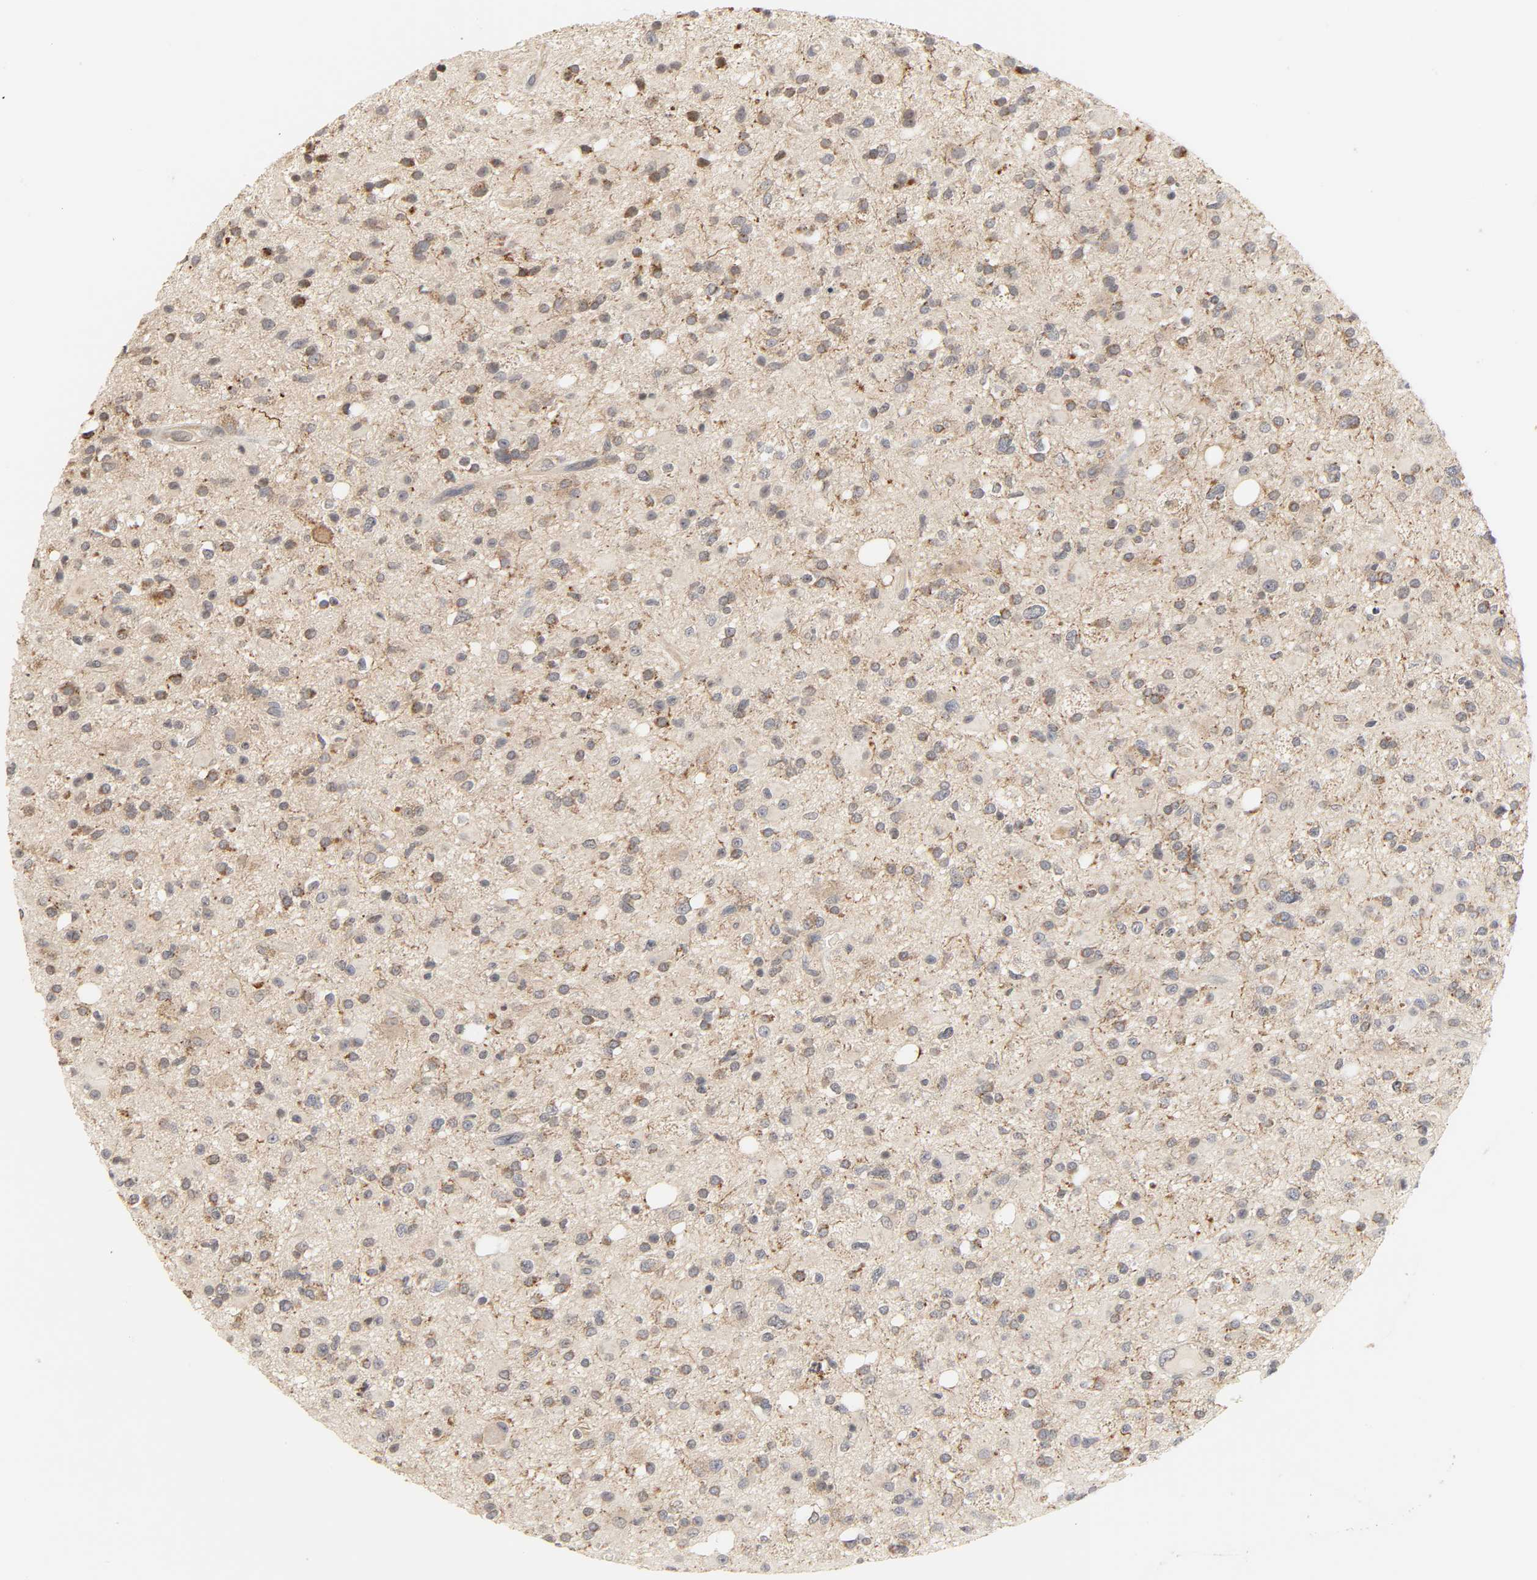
{"staining": {"intensity": "weak", "quantity": "25%-75%", "location": "cytoplasmic/membranous"}, "tissue": "glioma", "cell_type": "Tumor cells", "image_type": "cancer", "snomed": [{"axis": "morphology", "description": "Glioma, malignant, High grade"}, {"axis": "topography", "description": "Brain"}], "caption": "Approximately 25%-75% of tumor cells in malignant glioma (high-grade) display weak cytoplasmic/membranous protein expression as visualized by brown immunohistochemical staining.", "gene": "CLEC4E", "patient": {"sex": "male", "age": 33}}